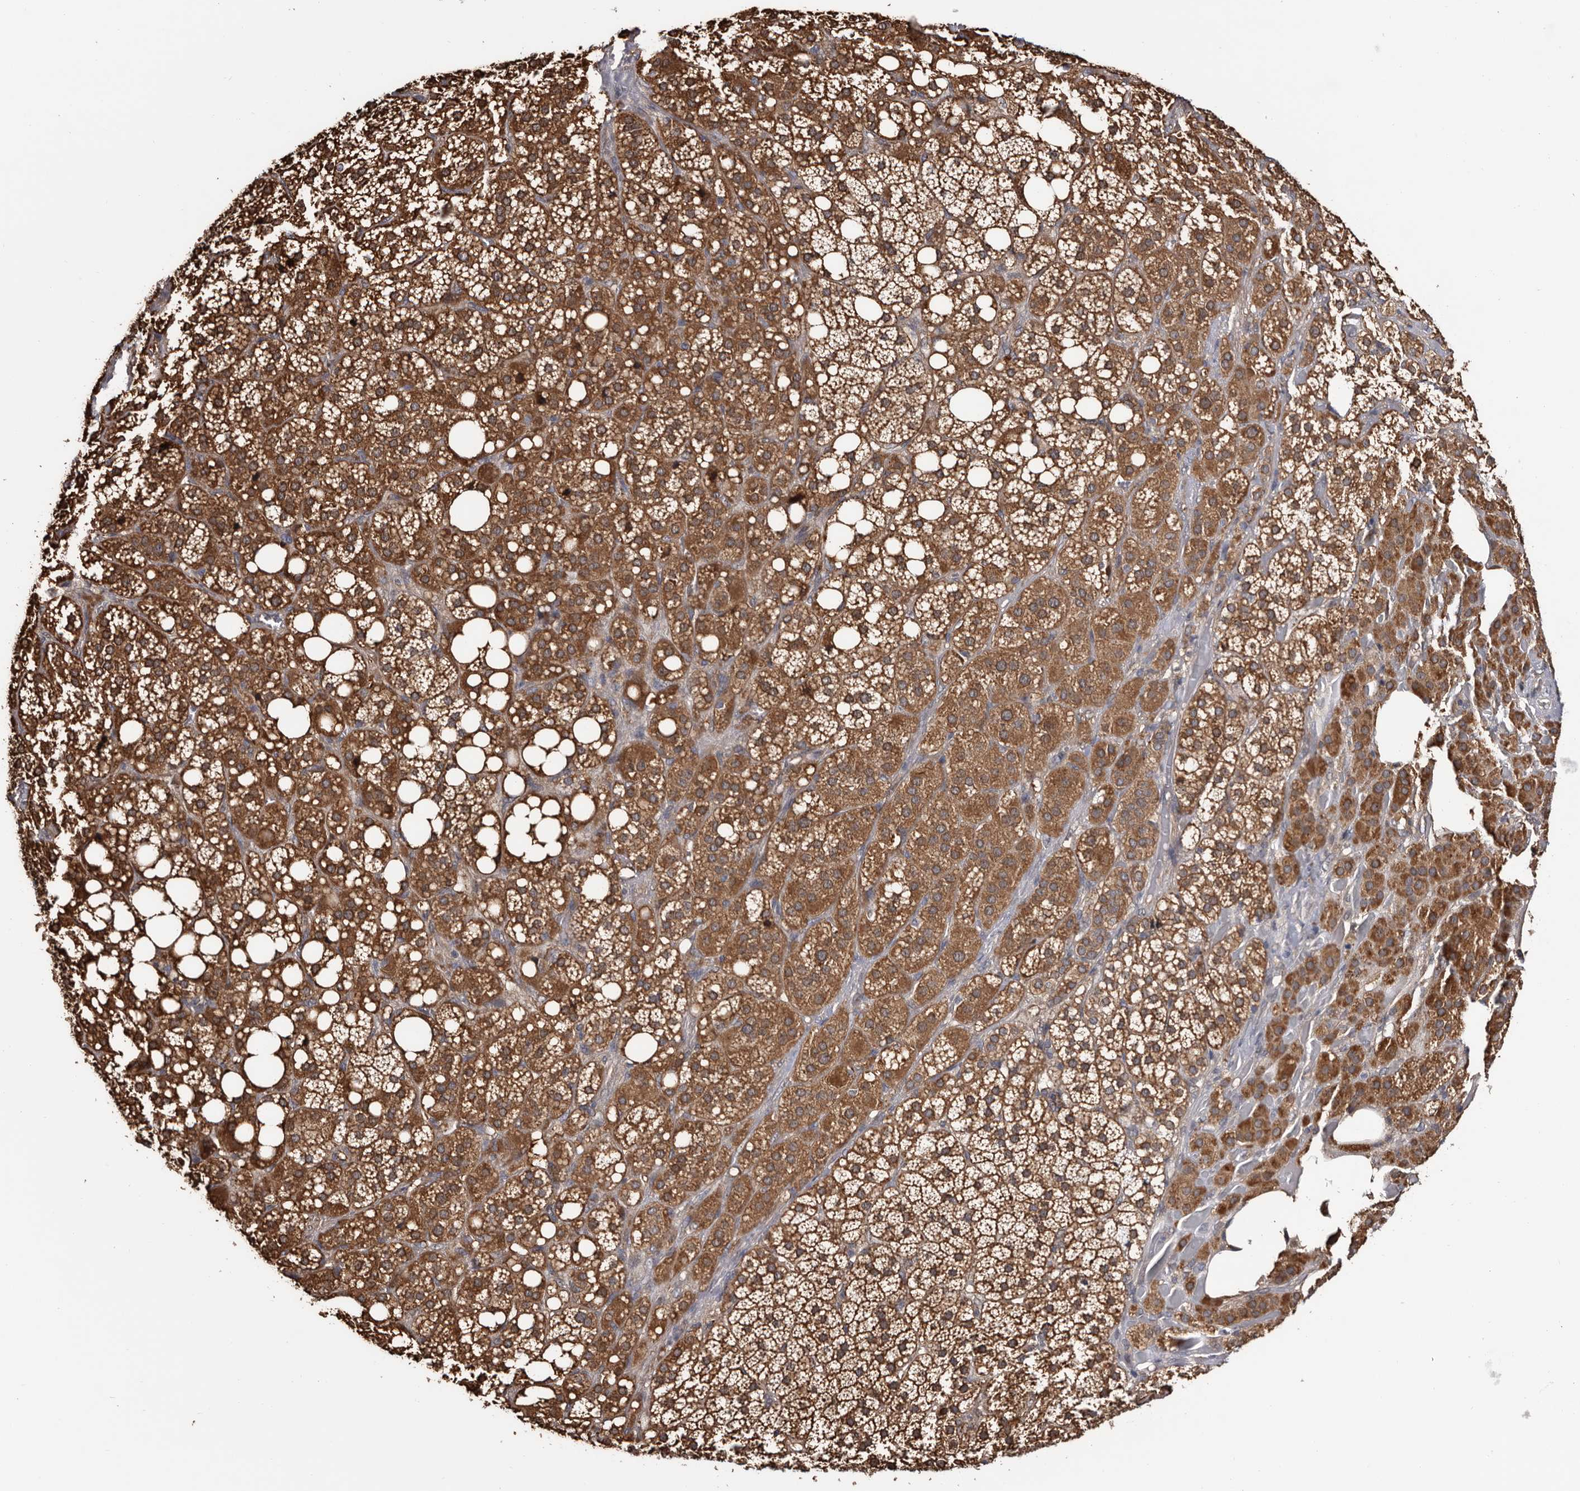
{"staining": {"intensity": "strong", "quantity": ">75%", "location": "cytoplasmic/membranous"}, "tissue": "adrenal gland", "cell_type": "Glandular cells", "image_type": "normal", "snomed": [{"axis": "morphology", "description": "Normal tissue, NOS"}, {"axis": "topography", "description": "Adrenal gland"}], "caption": "Immunohistochemistry (DAB (3,3'-diaminobenzidine)) staining of benign human adrenal gland displays strong cytoplasmic/membranous protein staining in approximately >75% of glandular cells.", "gene": "TTI2", "patient": {"sex": "female", "age": 59}}